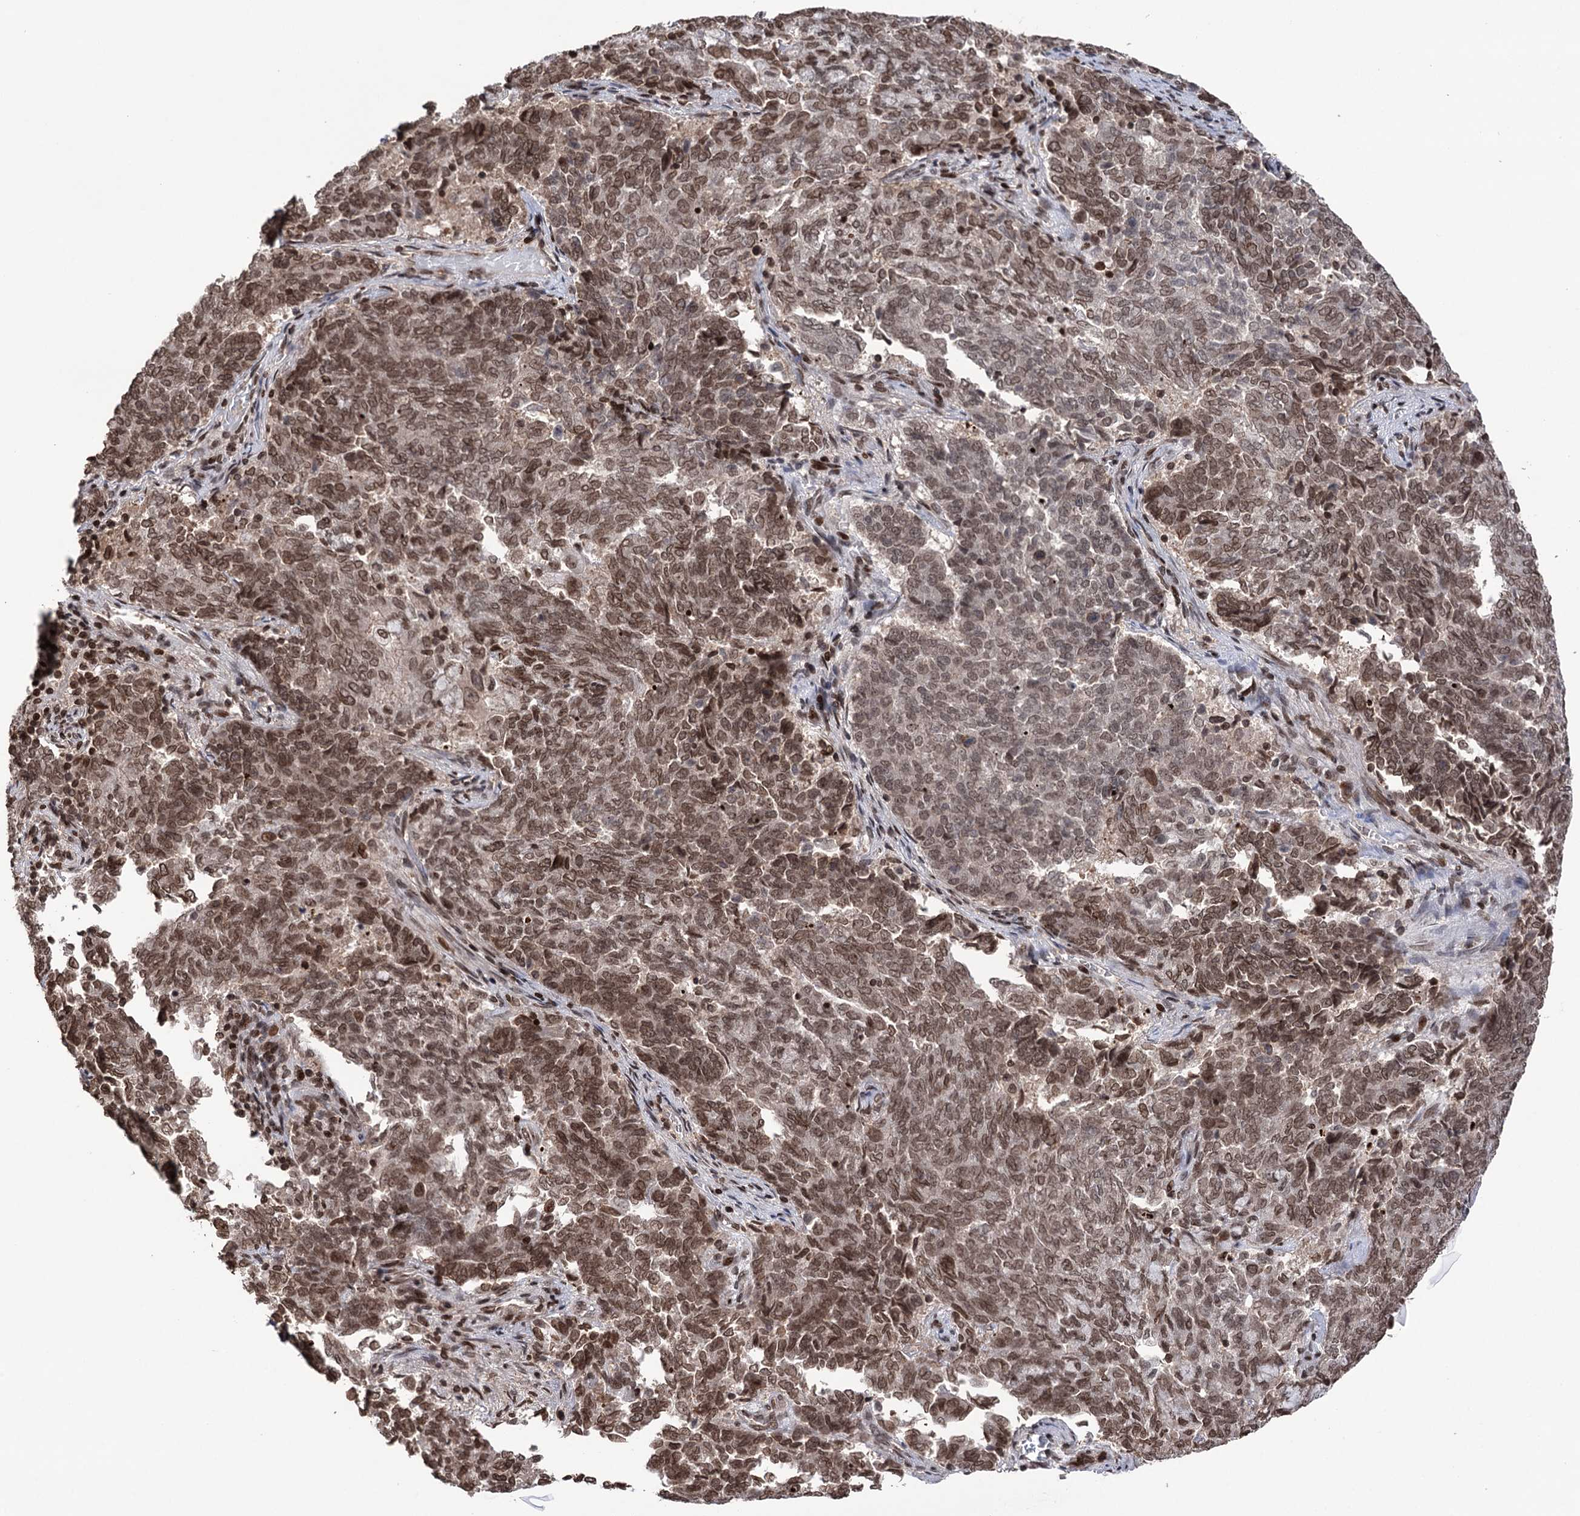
{"staining": {"intensity": "moderate", "quantity": ">75%", "location": "nuclear"}, "tissue": "endometrial cancer", "cell_type": "Tumor cells", "image_type": "cancer", "snomed": [{"axis": "morphology", "description": "Adenocarcinoma, NOS"}, {"axis": "topography", "description": "Endometrium"}], "caption": "High-power microscopy captured an immunohistochemistry photomicrograph of endometrial cancer (adenocarcinoma), revealing moderate nuclear positivity in approximately >75% of tumor cells.", "gene": "CCDC77", "patient": {"sex": "female", "age": 80}}